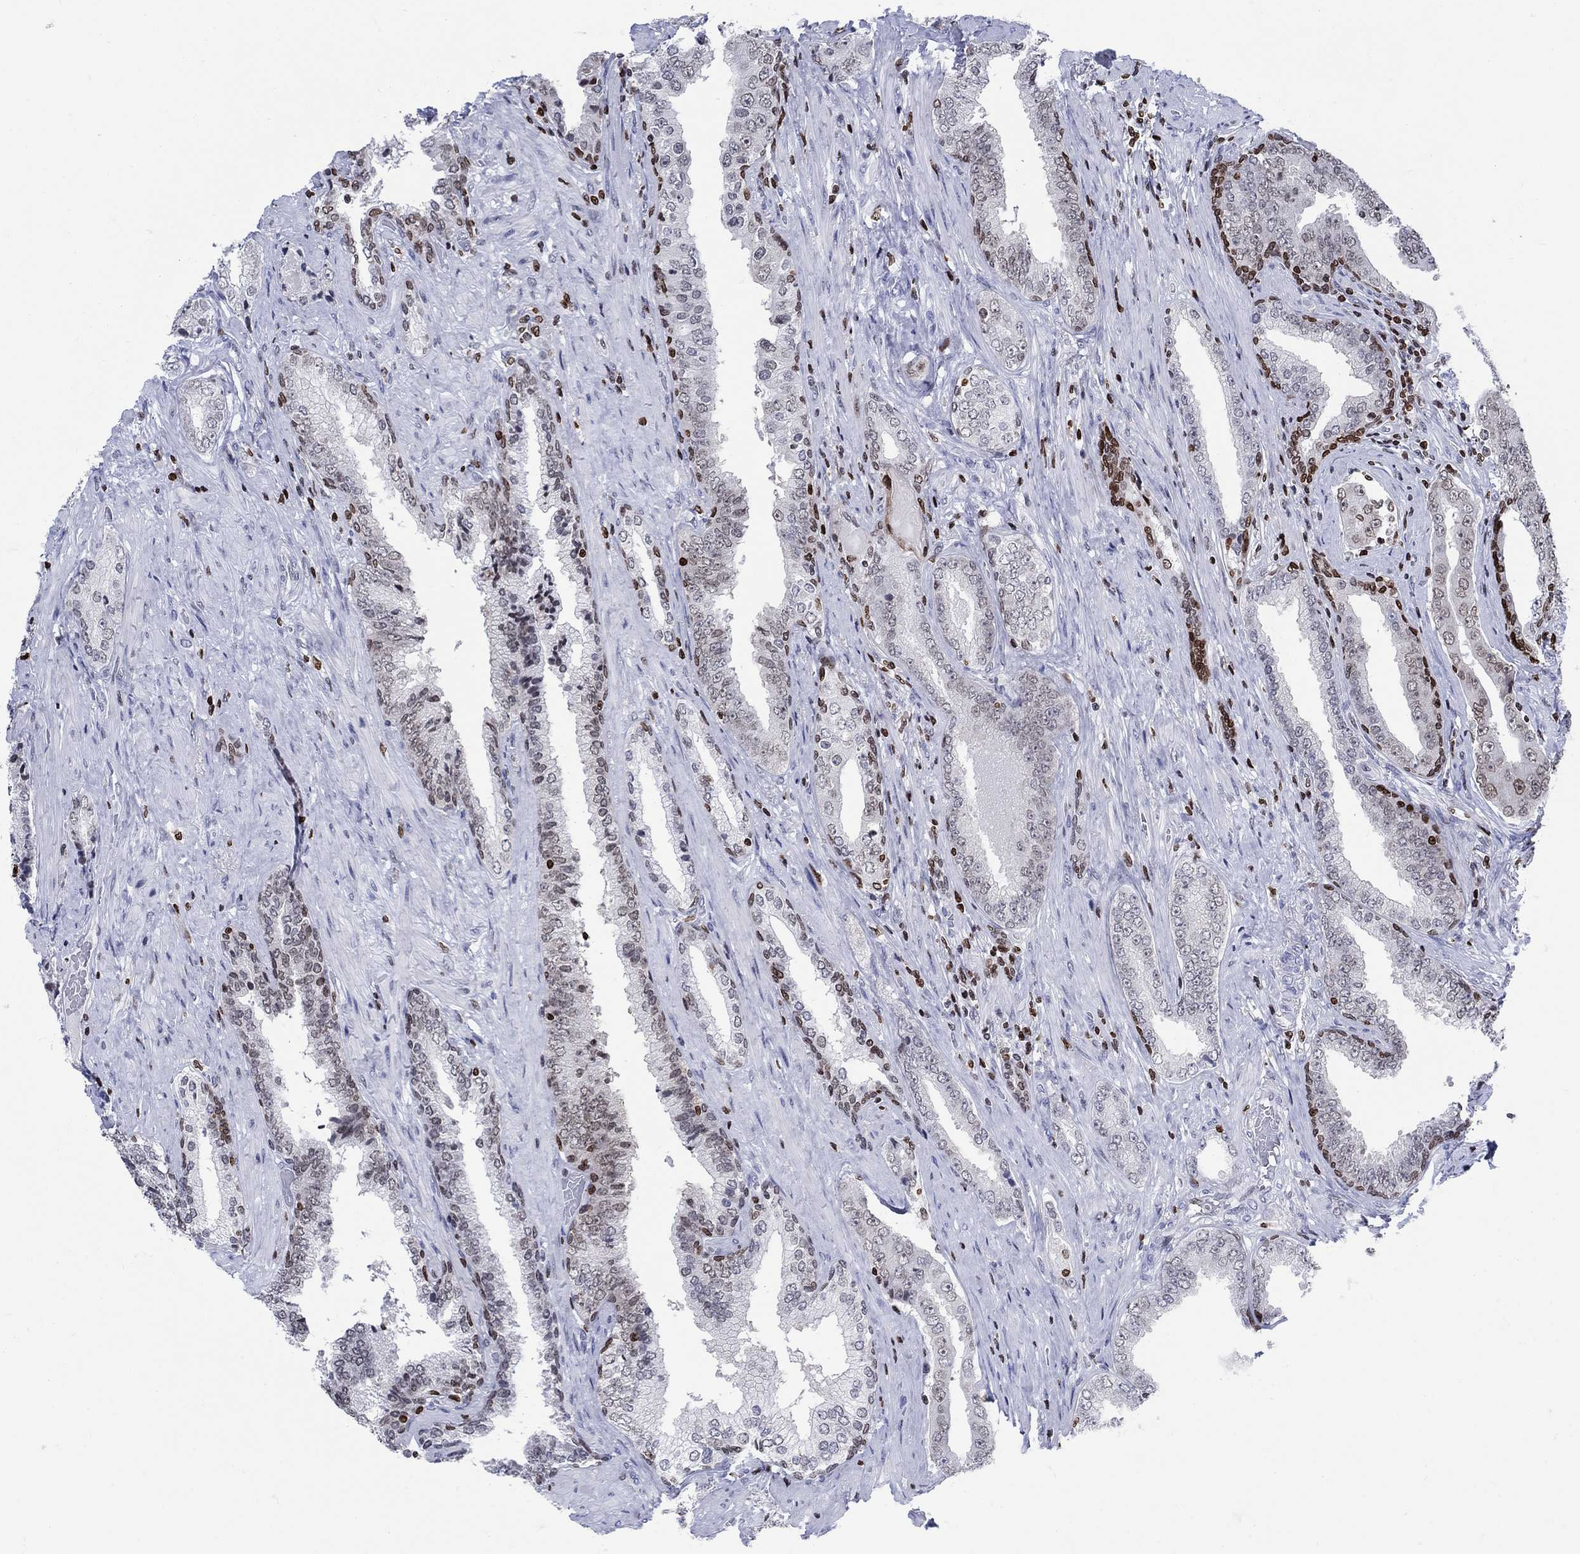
{"staining": {"intensity": "weak", "quantity": "<25%", "location": "nuclear"}, "tissue": "prostate cancer", "cell_type": "Tumor cells", "image_type": "cancer", "snomed": [{"axis": "morphology", "description": "Adenocarcinoma, Low grade"}, {"axis": "topography", "description": "Prostate and seminal vesicle, NOS"}], "caption": "IHC histopathology image of human prostate low-grade adenocarcinoma stained for a protein (brown), which demonstrates no expression in tumor cells. (DAB immunohistochemistry with hematoxylin counter stain).", "gene": "HMGA1", "patient": {"sex": "male", "age": 61}}